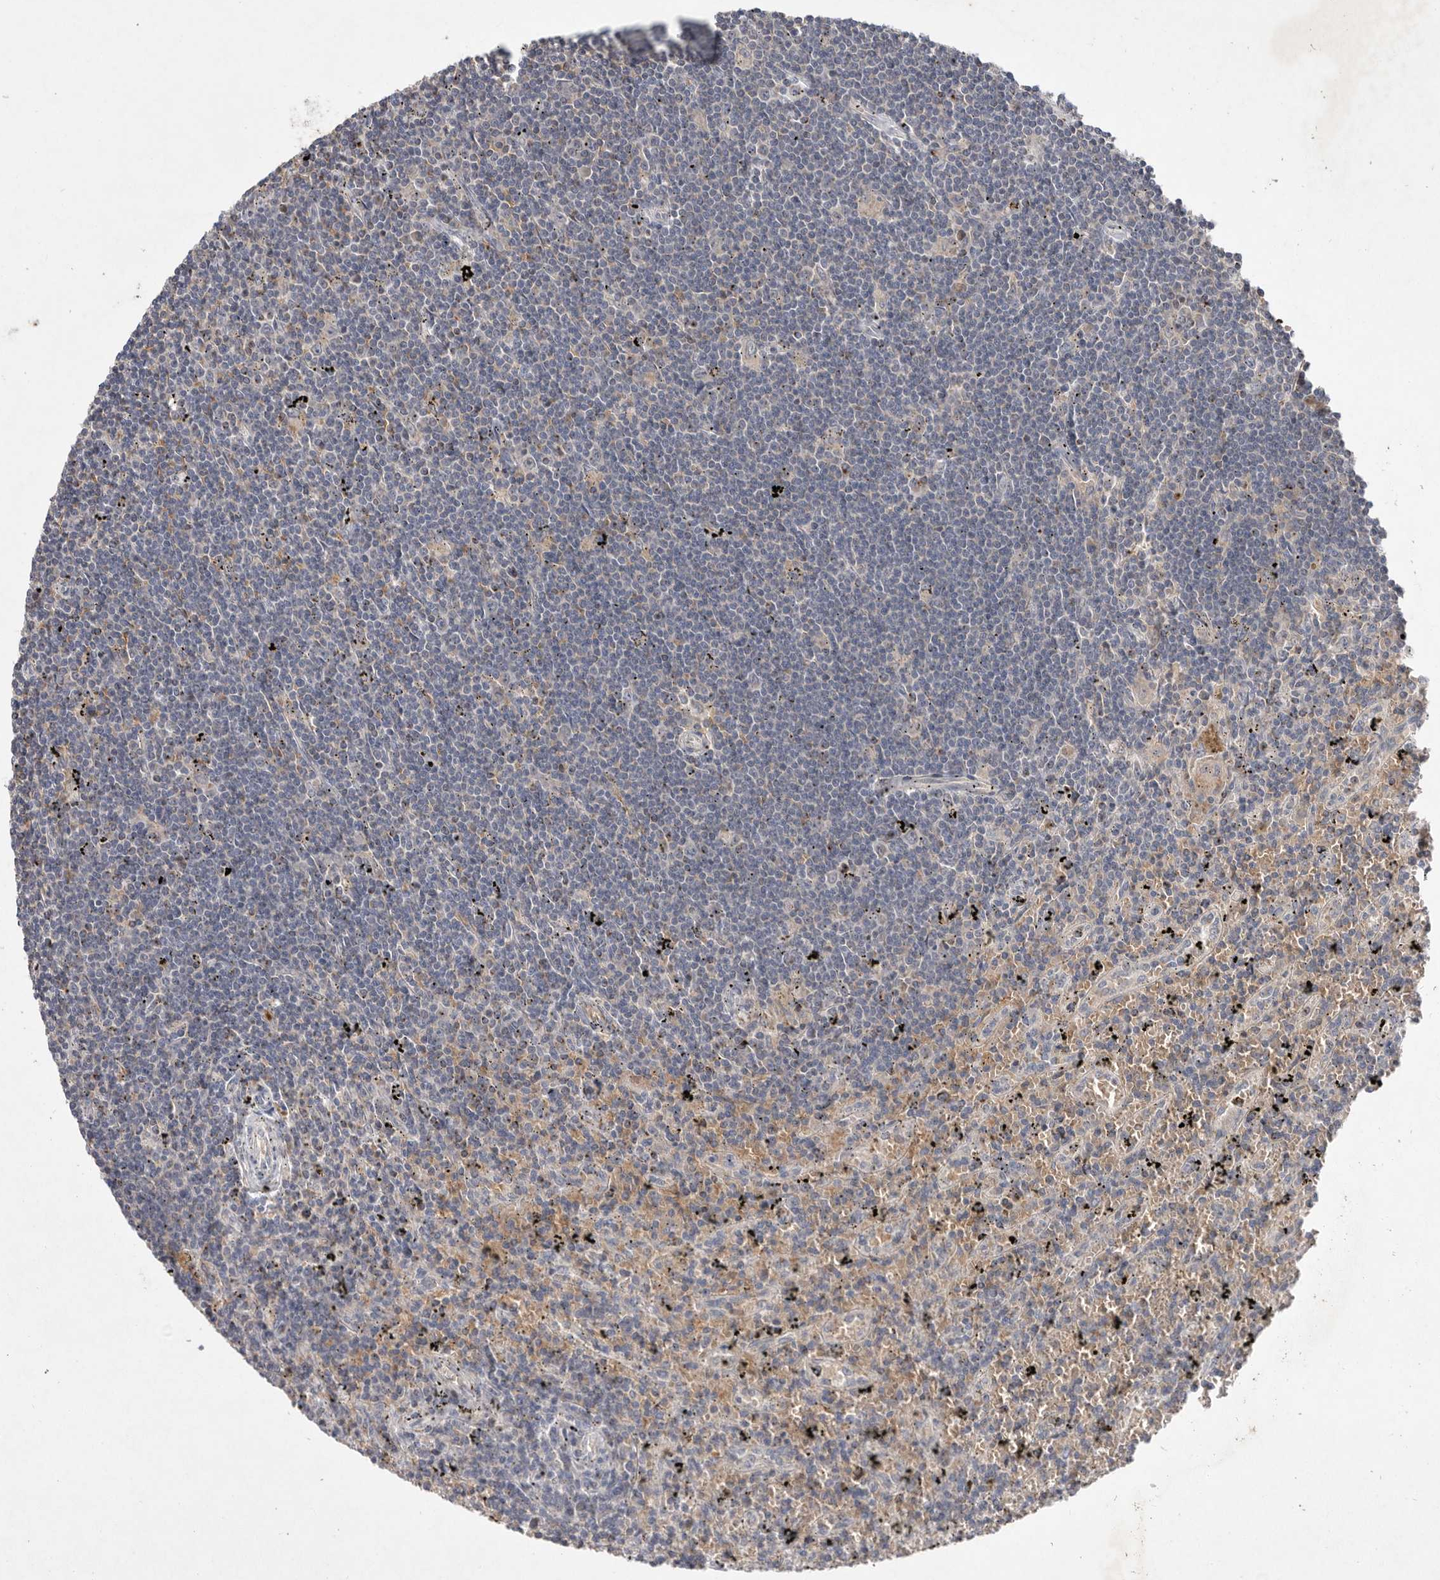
{"staining": {"intensity": "negative", "quantity": "none", "location": "none"}, "tissue": "lymphoma", "cell_type": "Tumor cells", "image_type": "cancer", "snomed": [{"axis": "morphology", "description": "Malignant lymphoma, non-Hodgkin's type, Low grade"}, {"axis": "topography", "description": "Spleen"}], "caption": "This is a photomicrograph of immunohistochemistry (IHC) staining of malignant lymphoma, non-Hodgkin's type (low-grade), which shows no staining in tumor cells. (Brightfield microscopy of DAB IHC at high magnification).", "gene": "TNFSF14", "patient": {"sex": "male", "age": 76}}